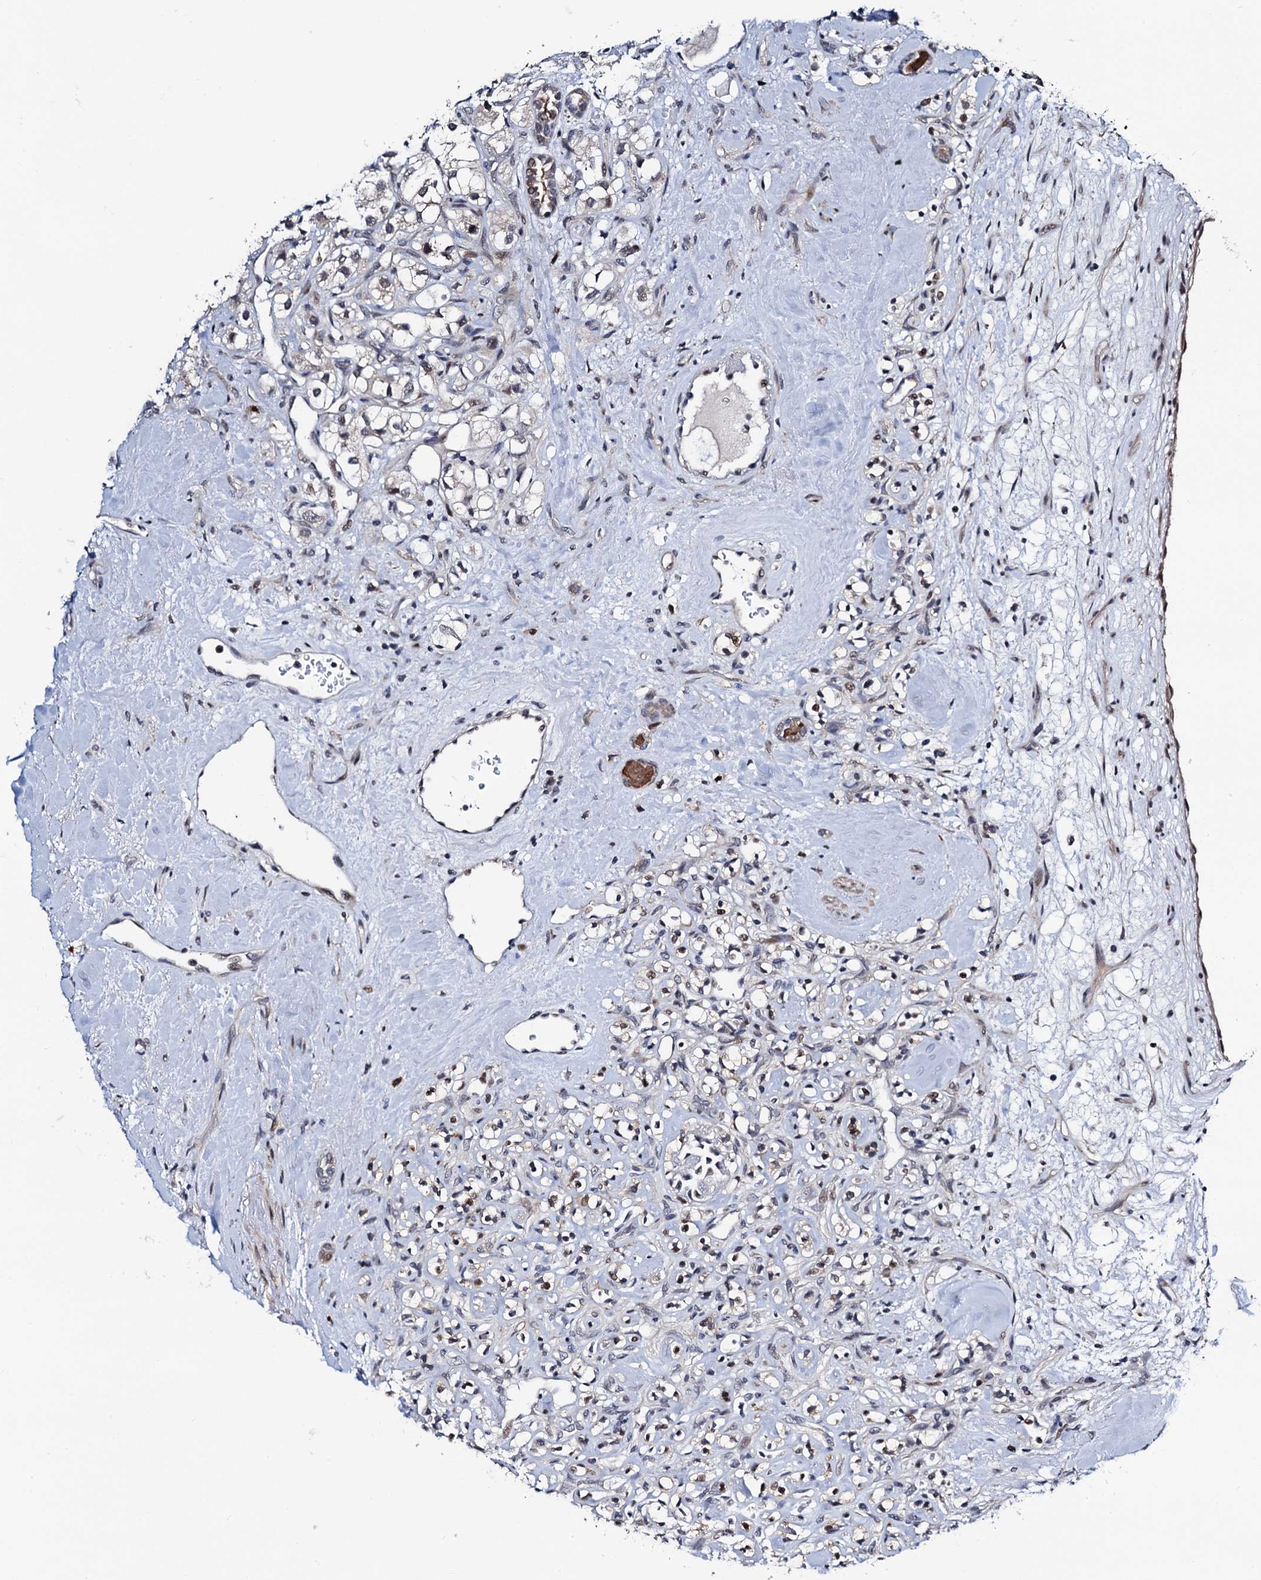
{"staining": {"intensity": "weak", "quantity": "25%-75%", "location": "nuclear"}, "tissue": "renal cancer", "cell_type": "Tumor cells", "image_type": "cancer", "snomed": [{"axis": "morphology", "description": "Adenocarcinoma, NOS"}, {"axis": "topography", "description": "Kidney"}], "caption": "Renal cancer (adenocarcinoma) stained with a protein marker demonstrates weak staining in tumor cells.", "gene": "FAM222A", "patient": {"sex": "male", "age": 77}}